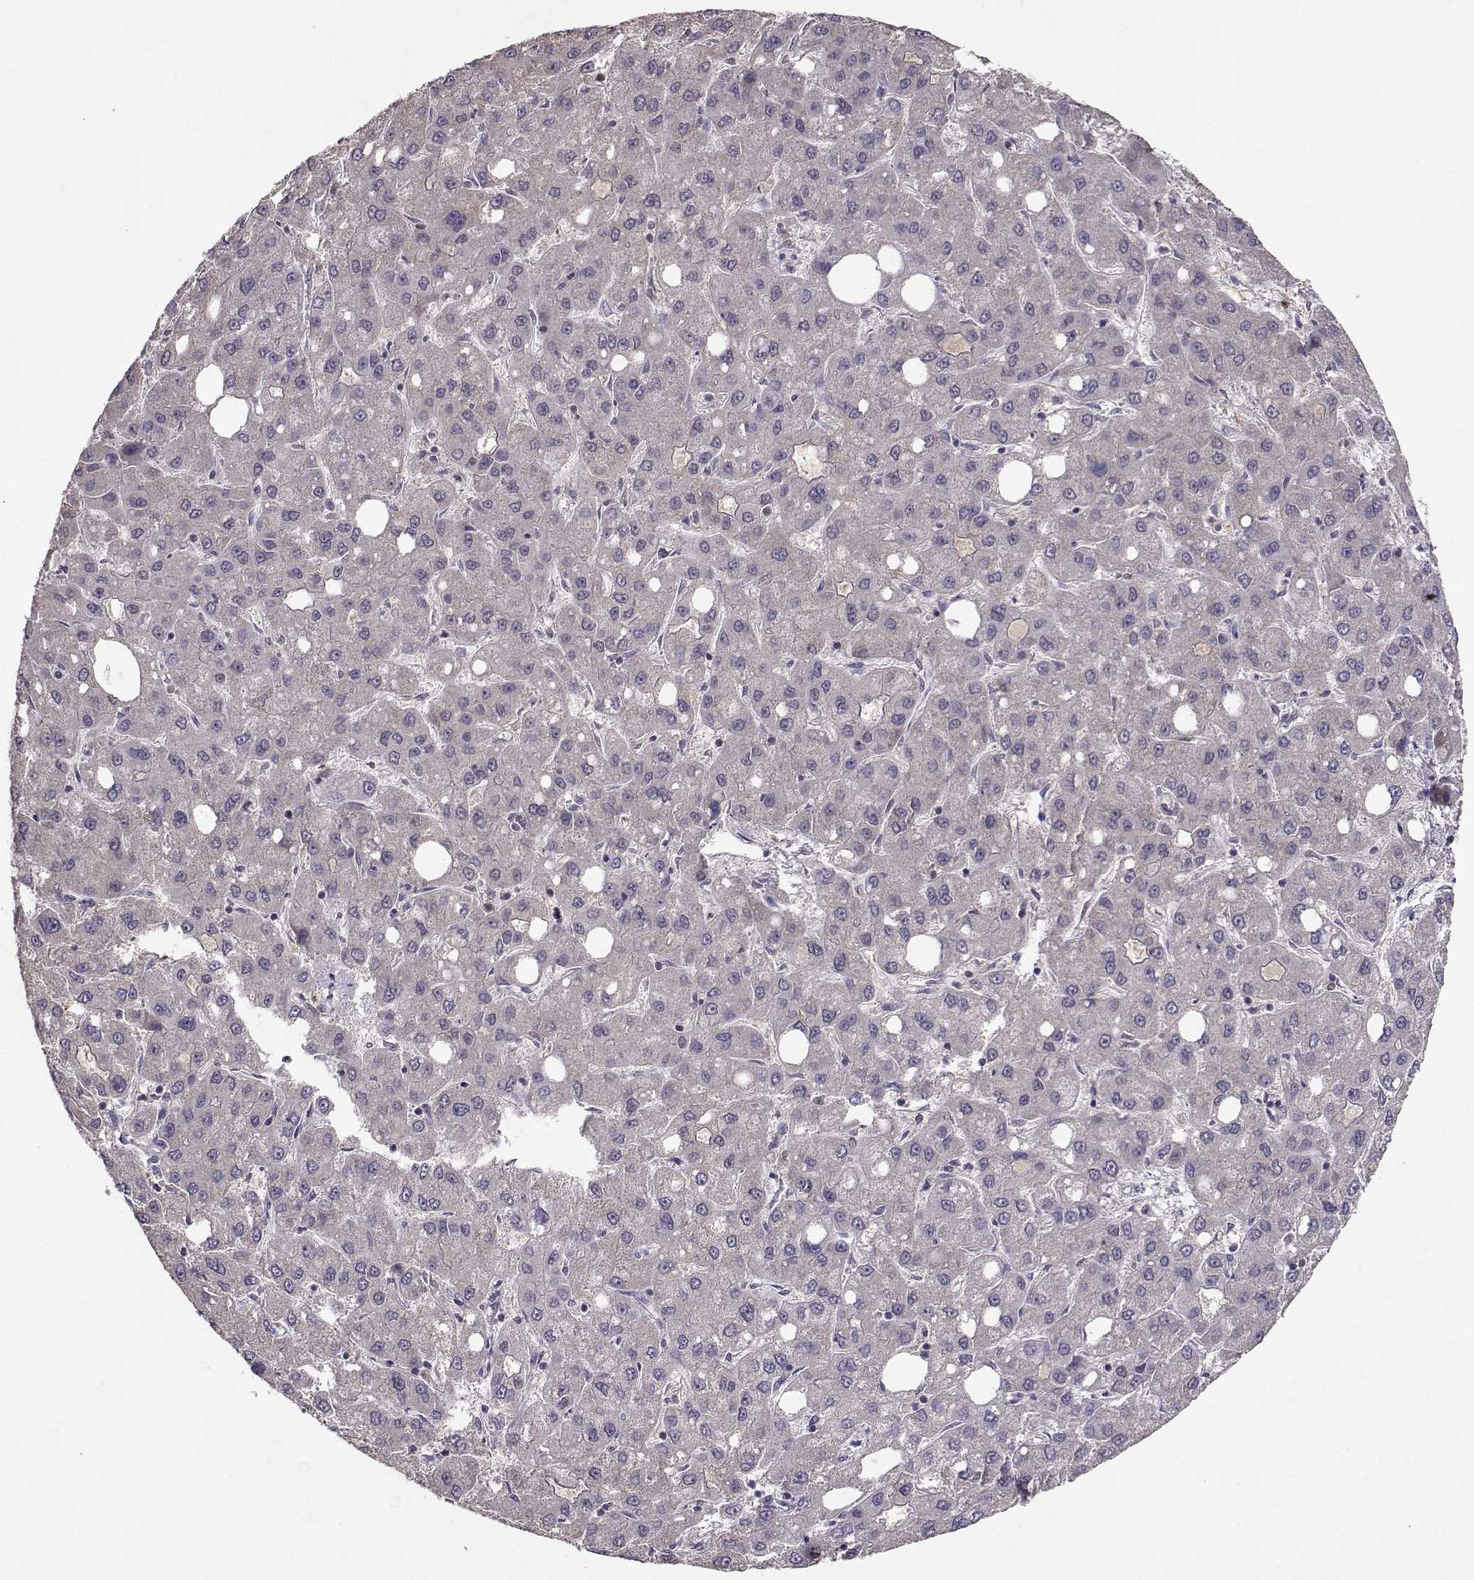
{"staining": {"intensity": "negative", "quantity": "none", "location": "none"}, "tissue": "liver cancer", "cell_type": "Tumor cells", "image_type": "cancer", "snomed": [{"axis": "morphology", "description": "Carcinoma, Hepatocellular, NOS"}, {"axis": "topography", "description": "Liver"}], "caption": "Tumor cells show no significant protein staining in liver cancer. The staining was performed using DAB (3,3'-diaminobenzidine) to visualize the protein expression in brown, while the nuclei were stained in blue with hematoxylin (Magnification: 20x).", "gene": "PMCH", "patient": {"sex": "male", "age": 73}}